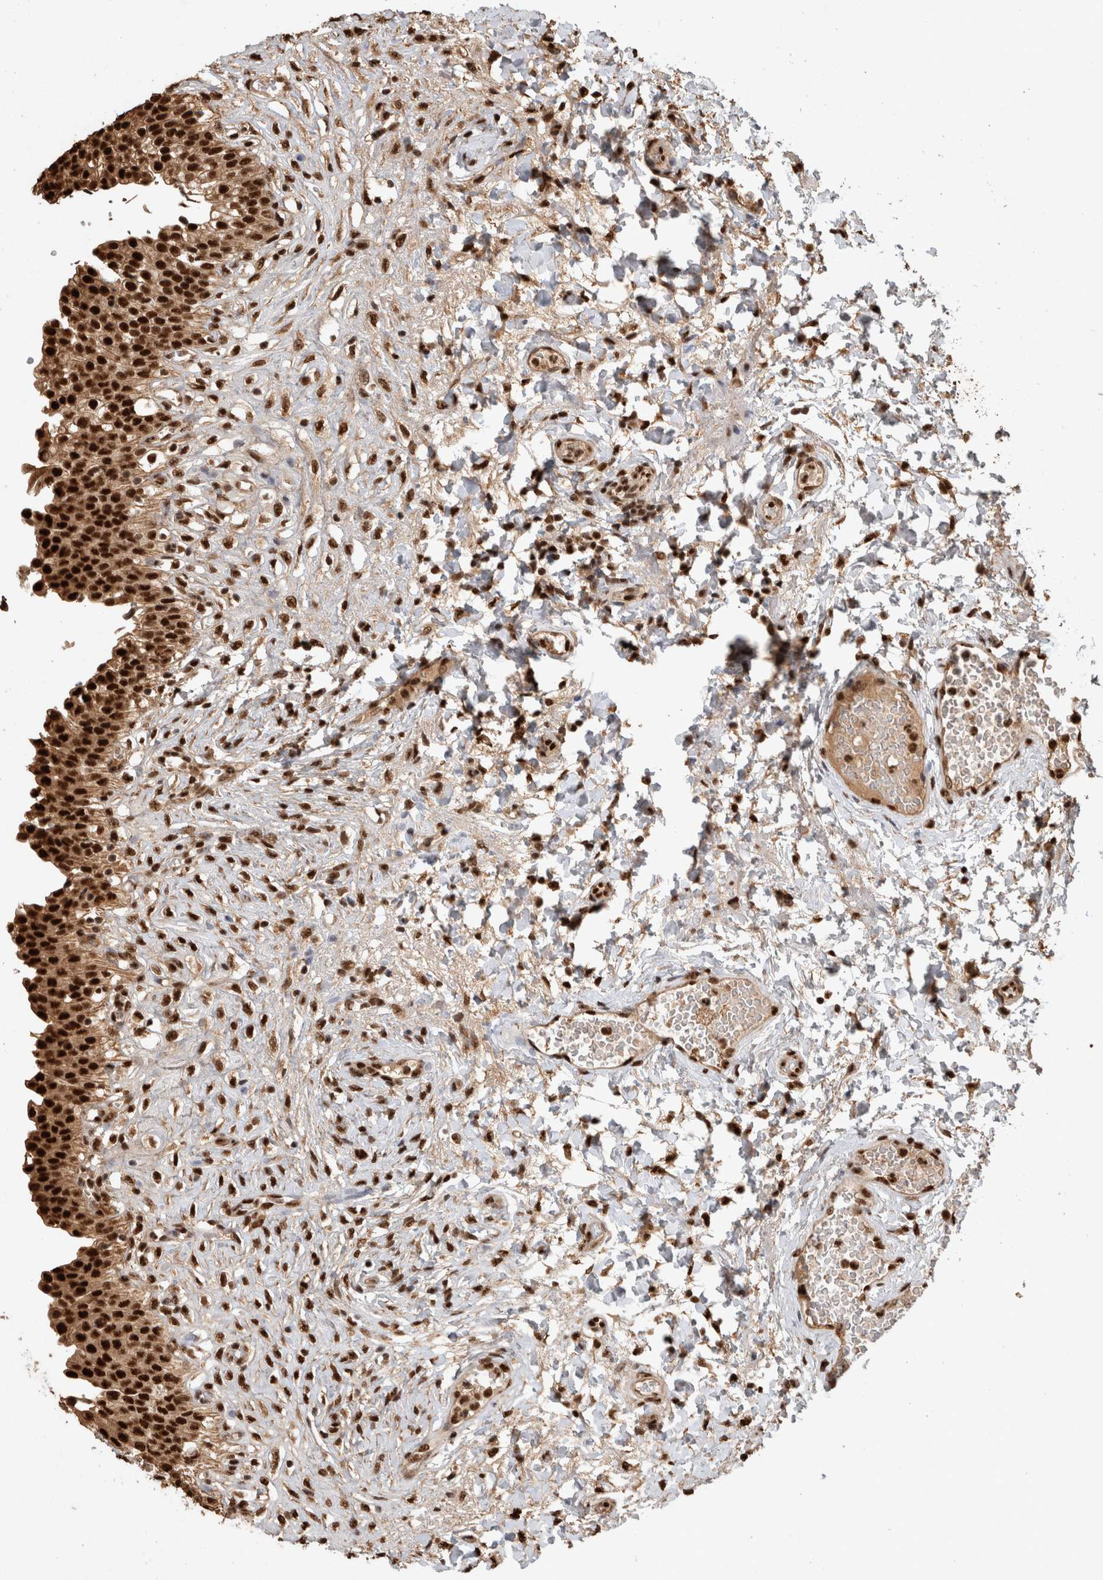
{"staining": {"intensity": "strong", "quantity": ">75%", "location": "nuclear"}, "tissue": "urinary bladder", "cell_type": "Urothelial cells", "image_type": "normal", "snomed": [{"axis": "morphology", "description": "Urothelial carcinoma, High grade"}, {"axis": "topography", "description": "Urinary bladder"}], "caption": "Immunohistochemical staining of unremarkable human urinary bladder demonstrates strong nuclear protein expression in approximately >75% of urothelial cells.", "gene": "RAD50", "patient": {"sex": "male", "age": 46}}